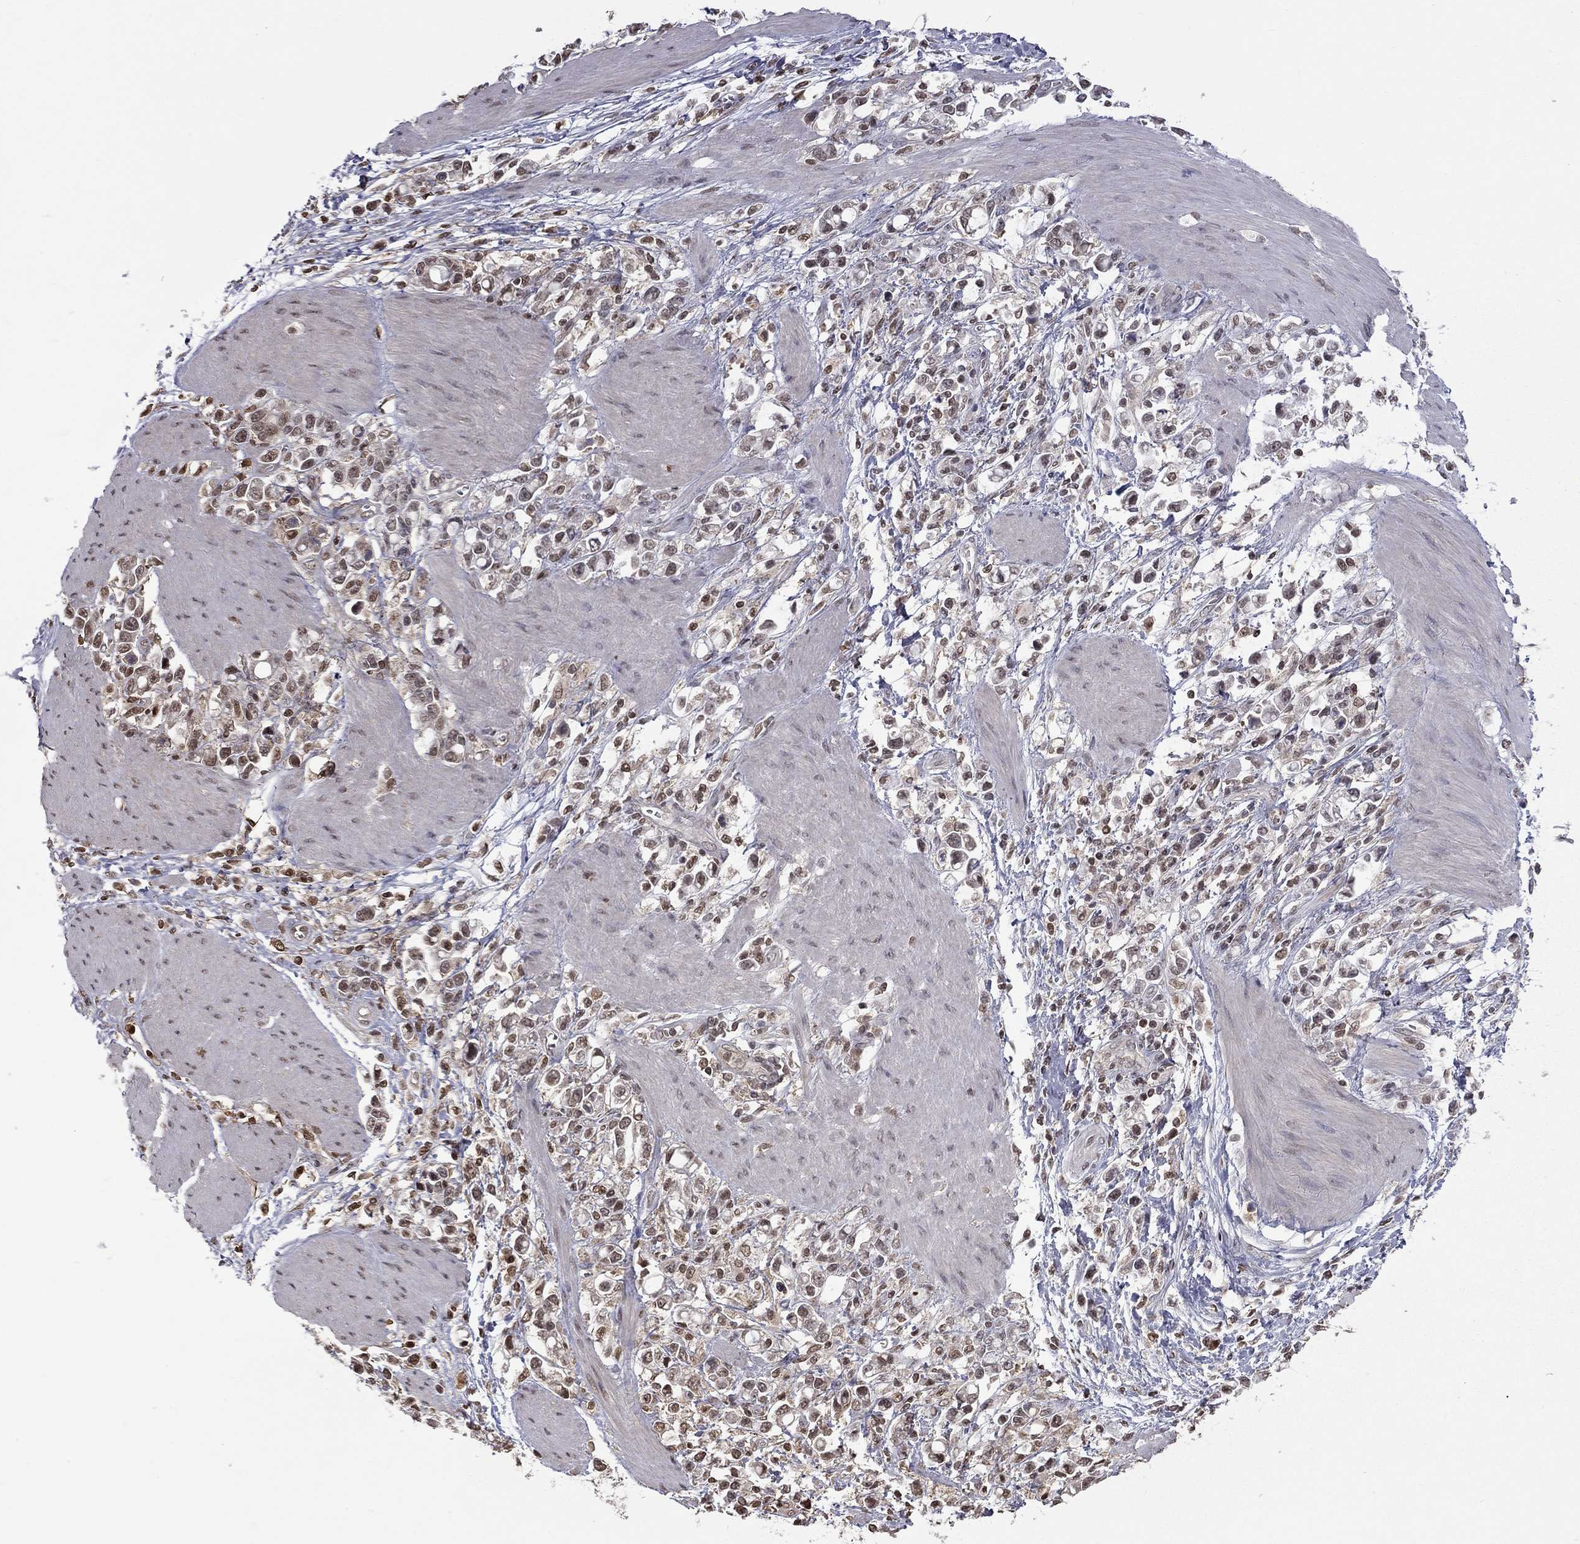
{"staining": {"intensity": "moderate", "quantity": "<25%", "location": "nuclear"}, "tissue": "stomach cancer", "cell_type": "Tumor cells", "image_type": "cancer", "snomed": [{"axis": "morphology", "description": "Adenocarcinoma, NOS"}, {"axis": "topography", "description": "Stomach"}], "caption": "The micrograph displays a brown stain indicating the presence of a protein in the nuclear of tumor cells in adenocarcinoma (stomach).", "gene": "RFWD3", "patient": {"sex": "male", "age": 63}}